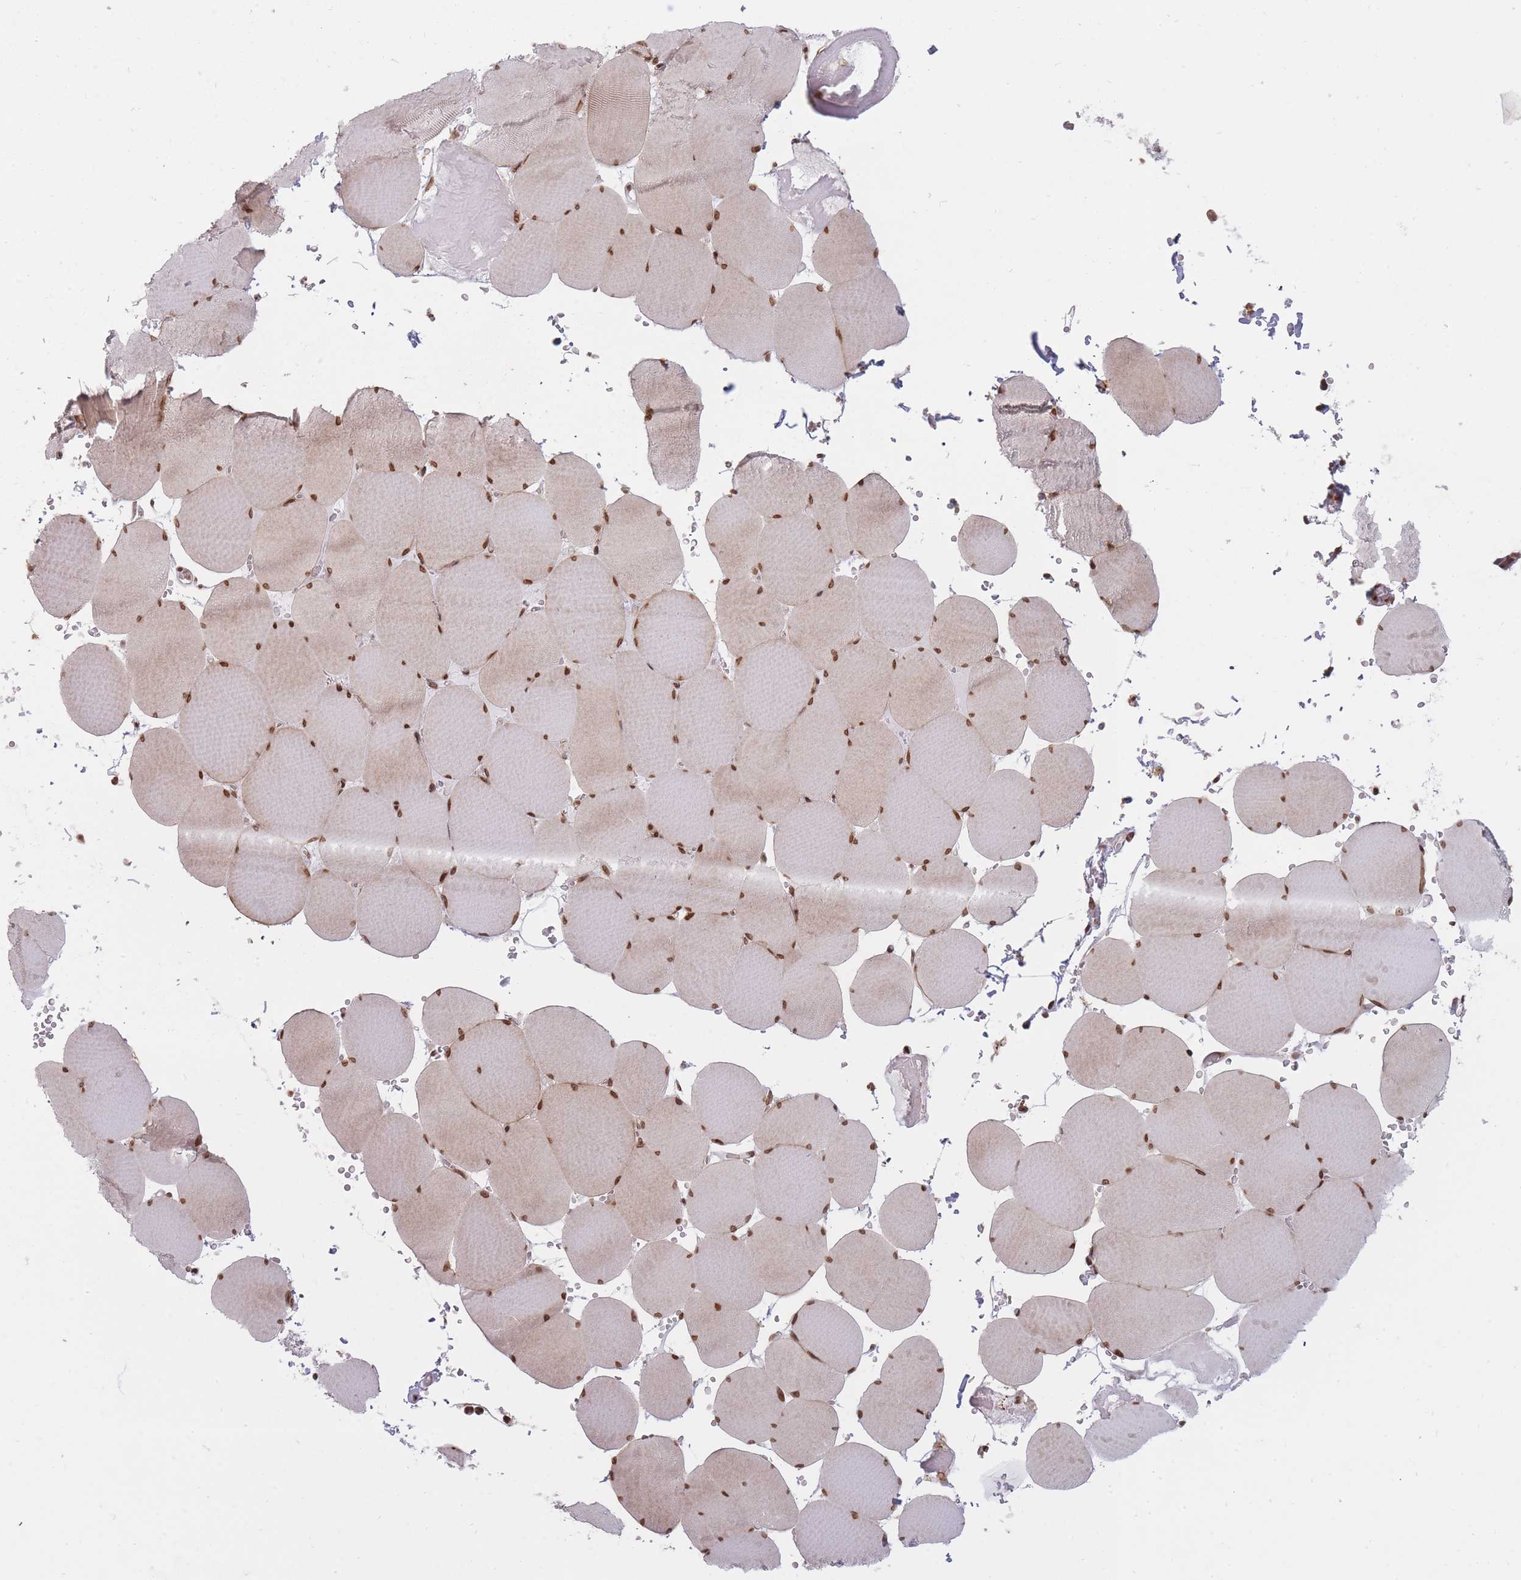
{"staining": {"intensity": "moderate", "quantity": ">75%", "location": "cytoplasmic/membranous,nuclear"}, "tissue": "skeletal muscle", "cell_type": "Myocytes", "image_type": "normal", "snomed": [{"axis": "morphology", "description": "Normal tissue, NOS"}, {"axis": "topography", "description": "Skeletal muscle"}, {"axis": "topography", "description": "Head-Neck"}], "caption": "Myocytes exhibit medium levels of moderate cytoplasmic/membranous,nuclear expression in approximately >75% of cells in unremarkable human skeletal muscle. (DAB IHC, brown staining for protein, blue staining for nuclei).", "gene": "TMC6", "patient": {"sex": "male", "age": 66}}